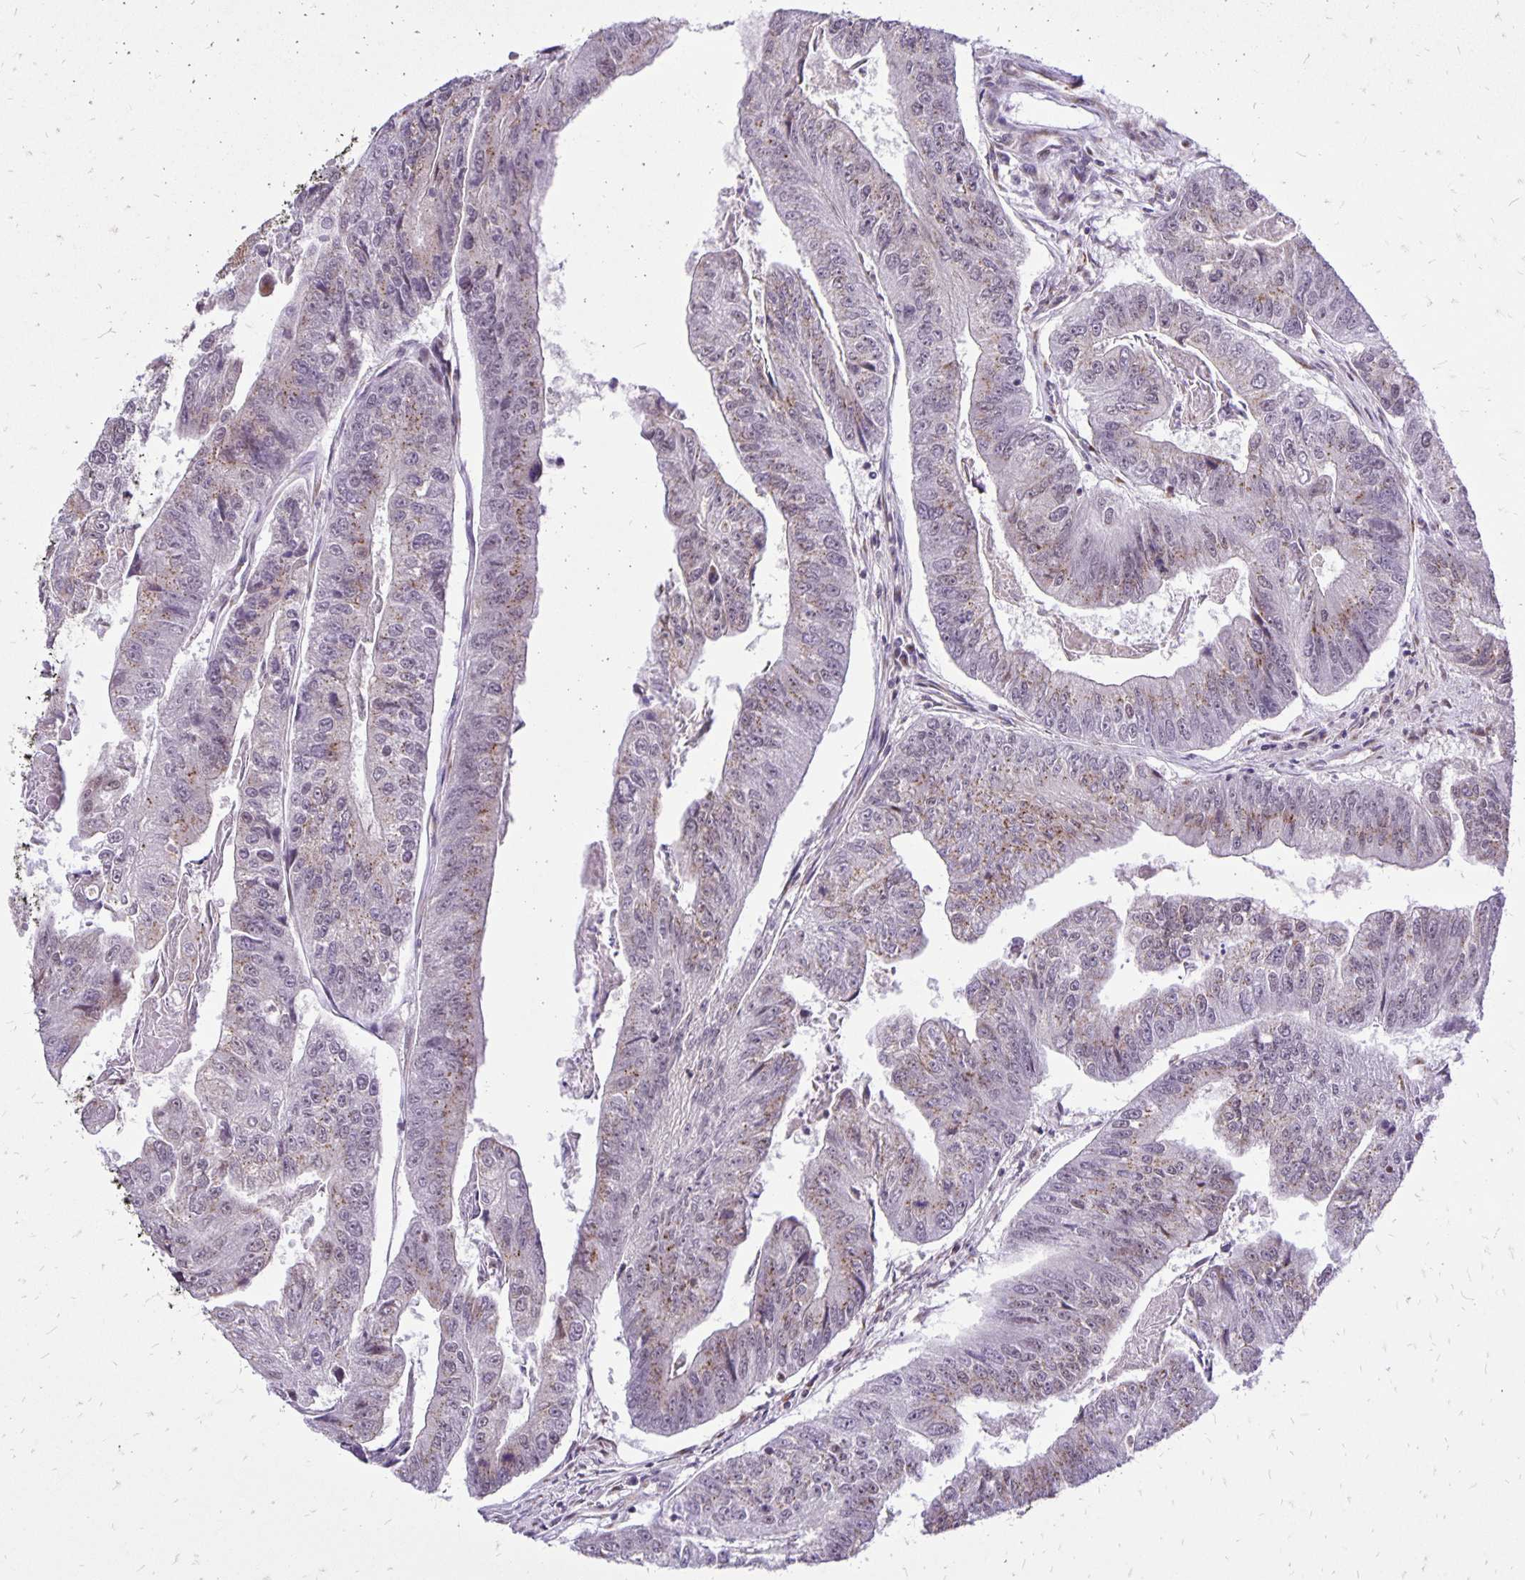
{"staining": {"intensity": "weak", "quantity": "25%-75%", "location": "cytoplasmic/membranous"}, "tissue": "colorectal cancer", "cell_type": "Tumor cells", "image_type": "cancer", "snomed": [{"axis": "morphology", "description": "Adenocarcinoma, NOS"}, {"axis": "topography", "description": "Colon"}], "caption": "There is low levels of weak cytoplasmic/membranous expression in tumor cells of adenocarcinoma (colorectal), as demonstrated by immunohistochemical staining (brown color).", "gene": "GOLGA5", "patient": {"sex": "female", "age": 67}}